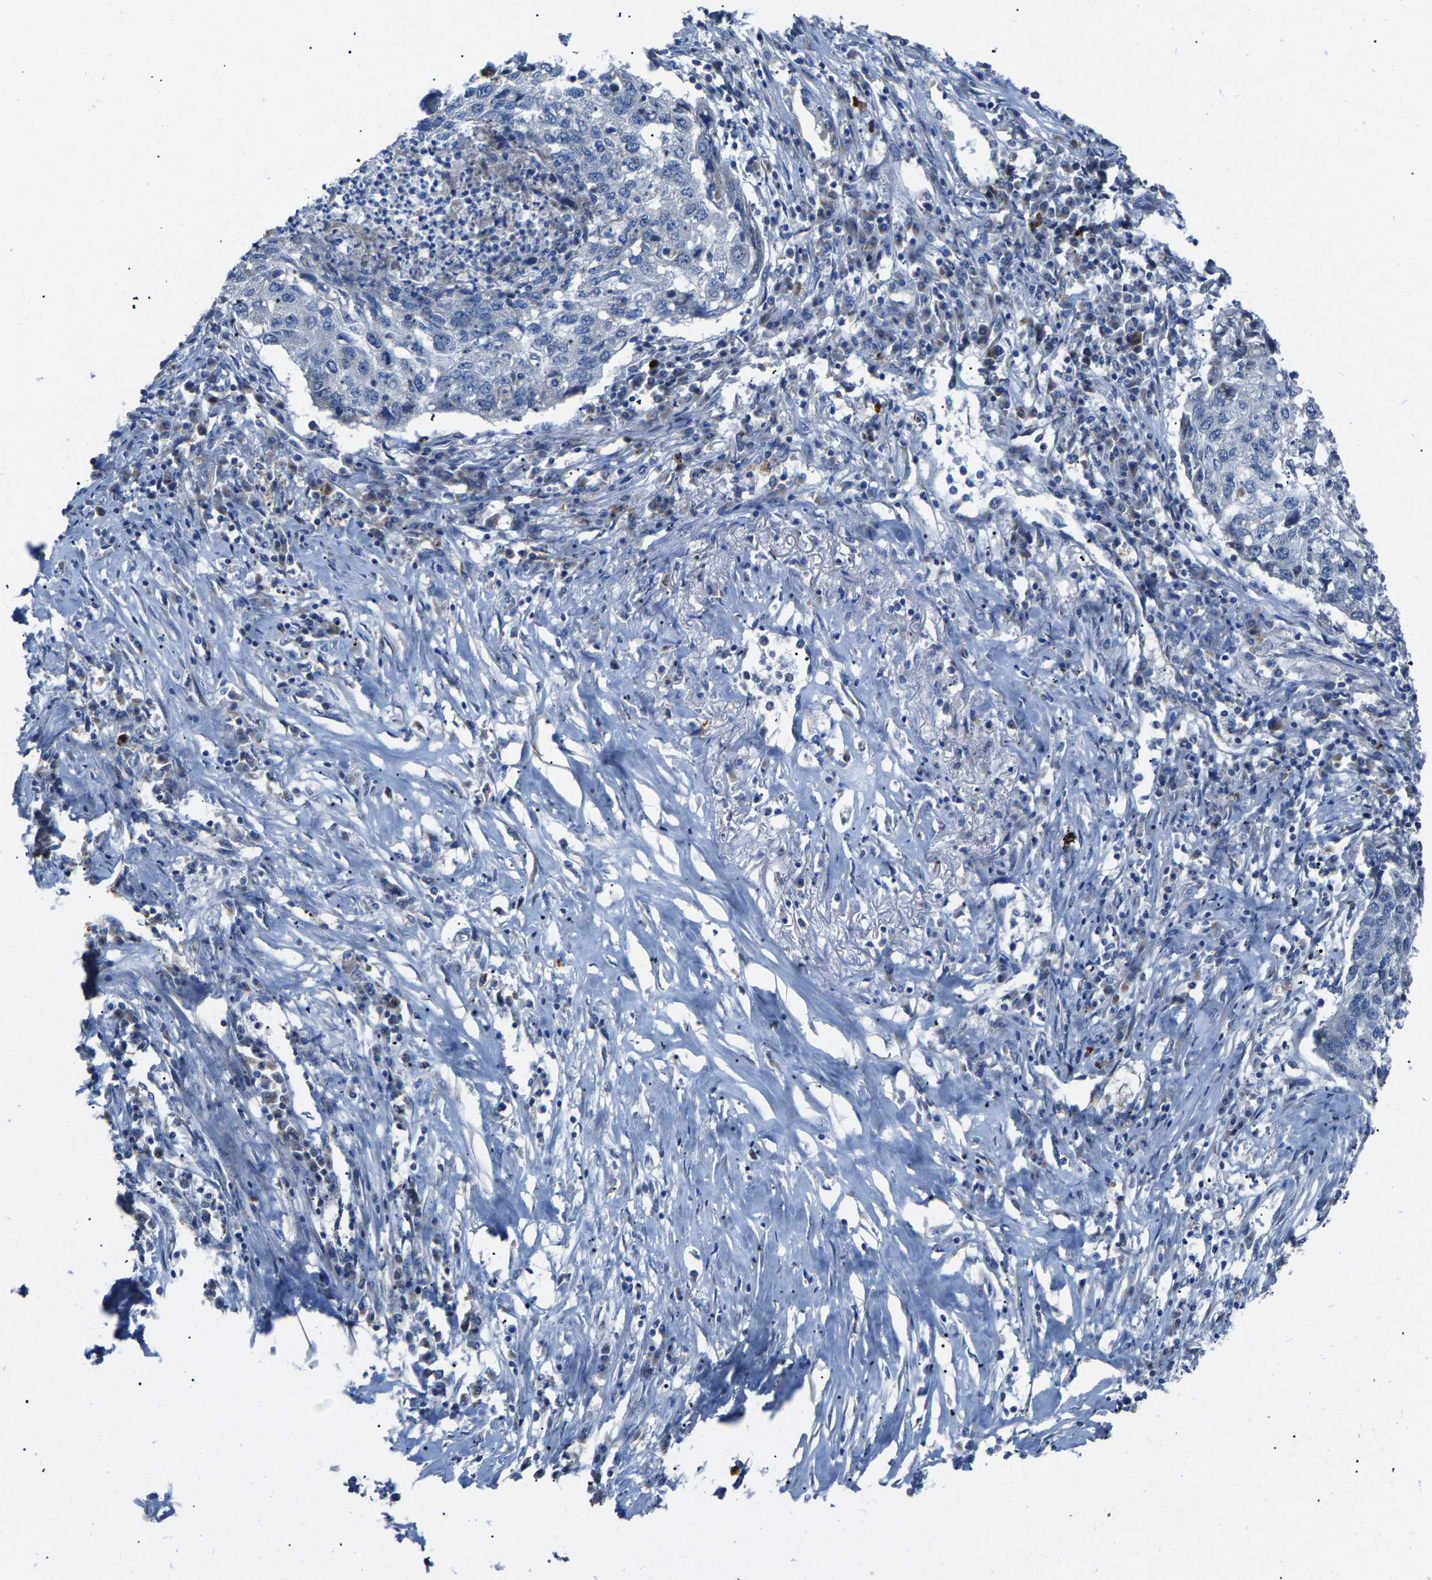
{"staining": {"intensity": "negative", "quantity": "none", "location": "none"}, "tissue": "lung cancer", "cell_type": "Tumor cells", "image_type": "cancer", "snomed": [{"axis": "morphology", "description": "Squamous cell carcinoma, NOS"}, {"axis": "topography", "description": "Lung"}], "caption": "Lung cancer (squamous cell carcinoma) was stained to show a protein in brown. There is no significant staining in tumor cells. The staining was performed using DAB to visualize the protein expression in brown, while the nuclei were stained in blue with hematoxylin (Magnification: 20x).", "gene": "CANT1", "patient": {"sex": "female", "age": 63}}